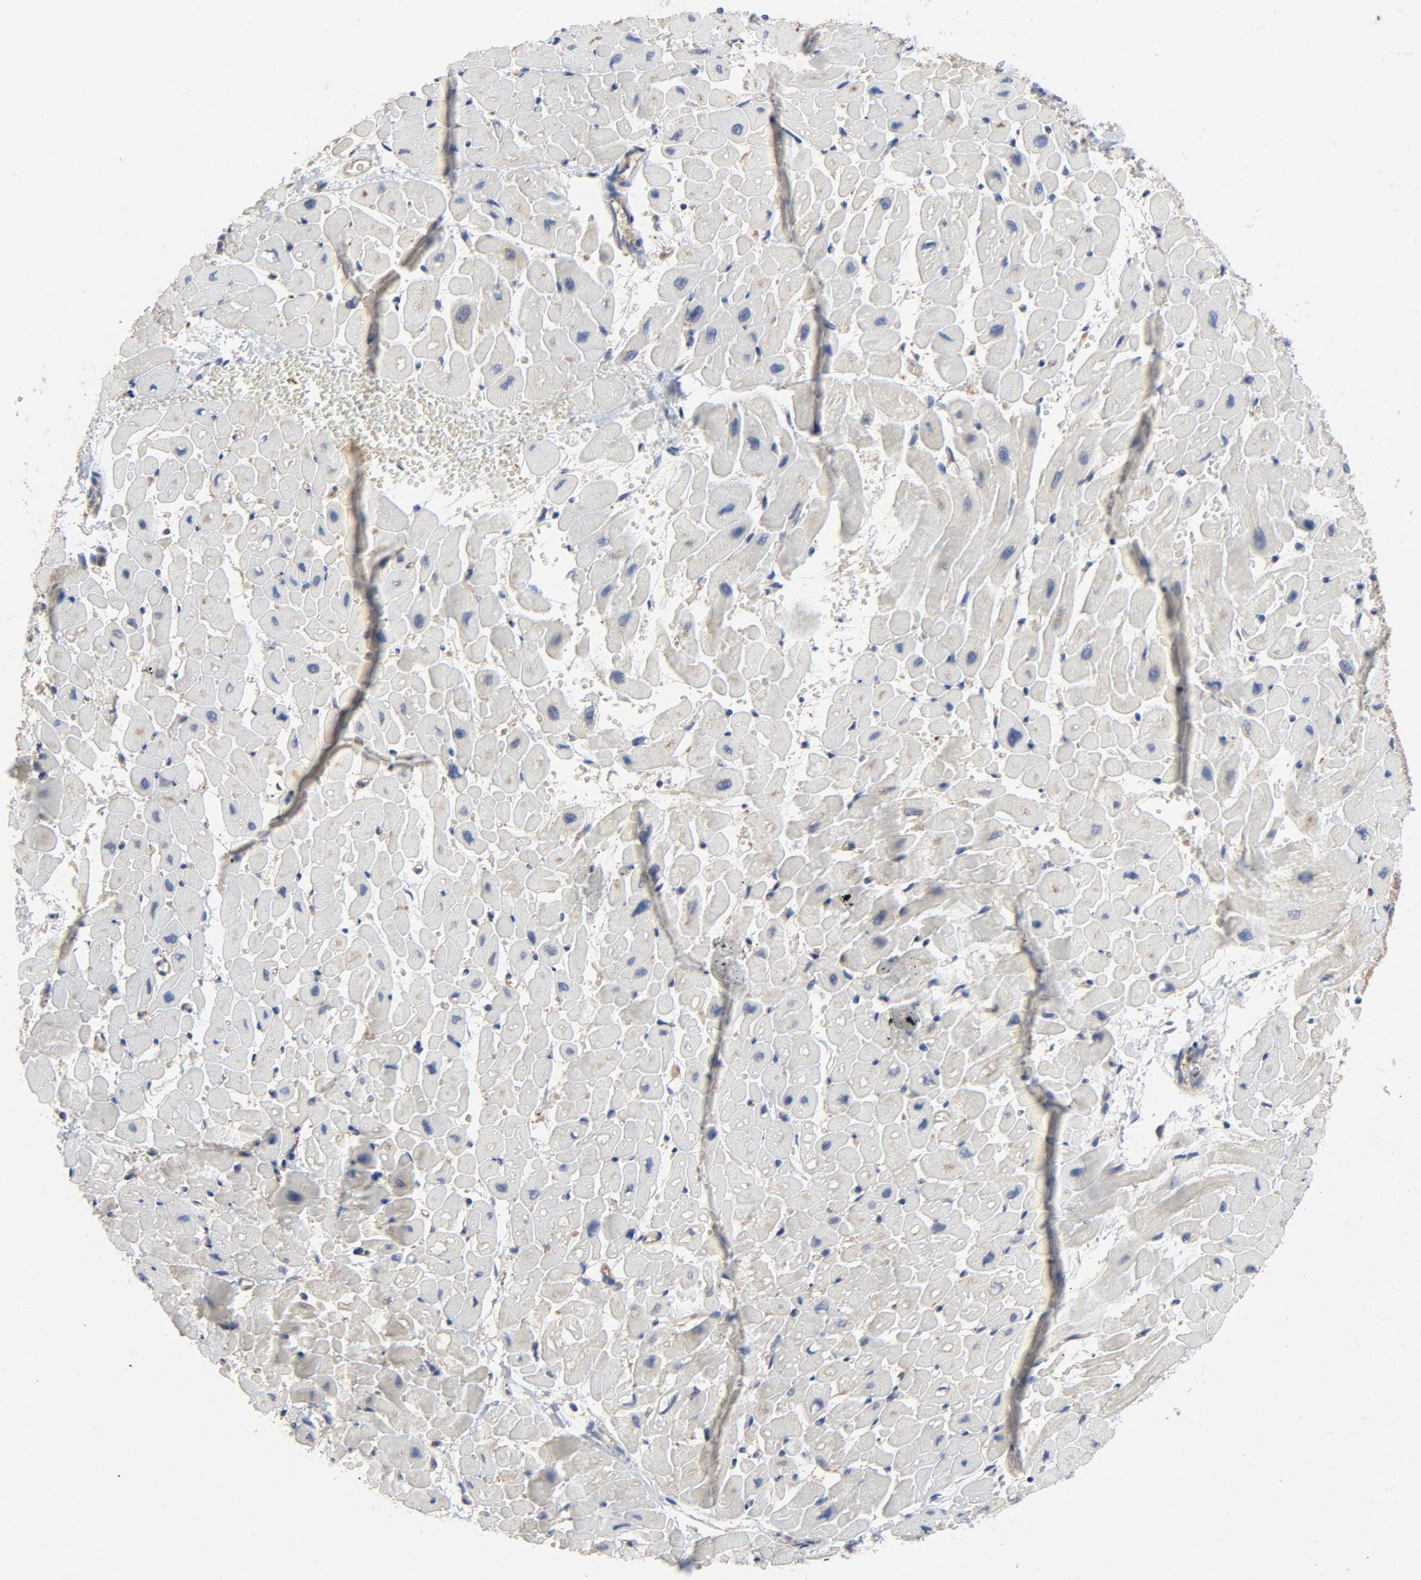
{"staining": {"intensity": "negative", "quantity": "none", "location": "none"}, "tissue": "heart muscle", "cell_type": "Cardiomyocytes", "image_type": "normal", "snomed": [{"axis": "morphology", "description": "Normal tissue, NOS"}, {"axis": "topography", "description": "Heart"}], "caption": "The immunohistochemistry micrograph has no significant positivity in cardiomyocytes of heart muscle. (DAB immunohistochemistry (IHC), high magnification).", "gene": "DYNLT3", "patient": {"sex": "male", "age": 45}}